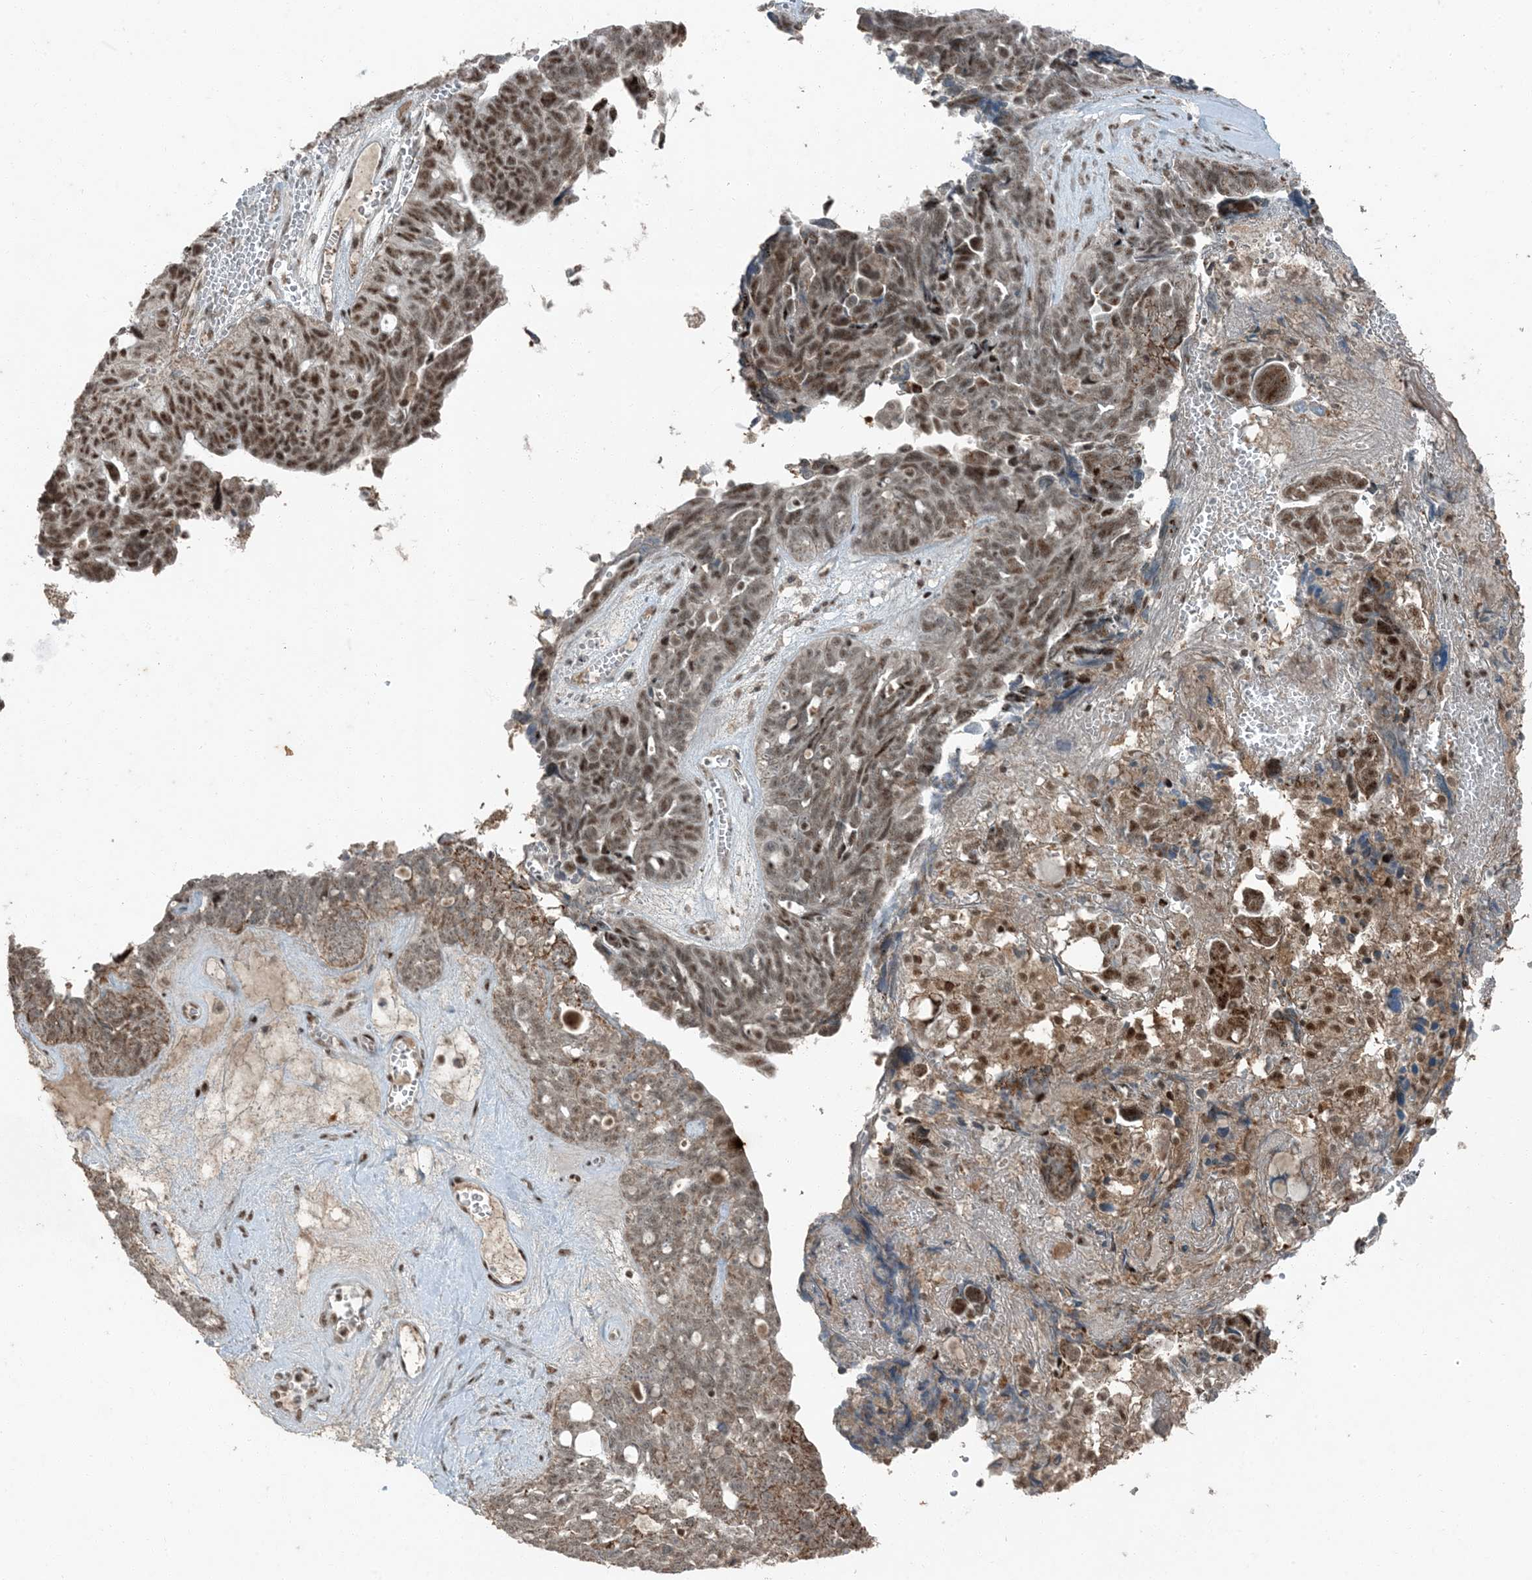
{"staining": {"intensity": "moderate", "quantity": ">75%", "location": "nuclear"}, "tissue": "ovarian cancer", "cell_type": "Tumor cells", "image_type": "cancer", "snomed": [{"axis": "morphology", "description": "Cystadenocarcinoma, serous, NOS"}, {"axis": "topography", "description": "Ovary"}], "caption": "A brown stain labels moderate nuclear expression of a protein in human ovarian serous cystadenocarcinoma tumor cells. Nuclei are stained in blue.", "gene": "TADA2B", "patient": {"sex": "female", "age": 79}}